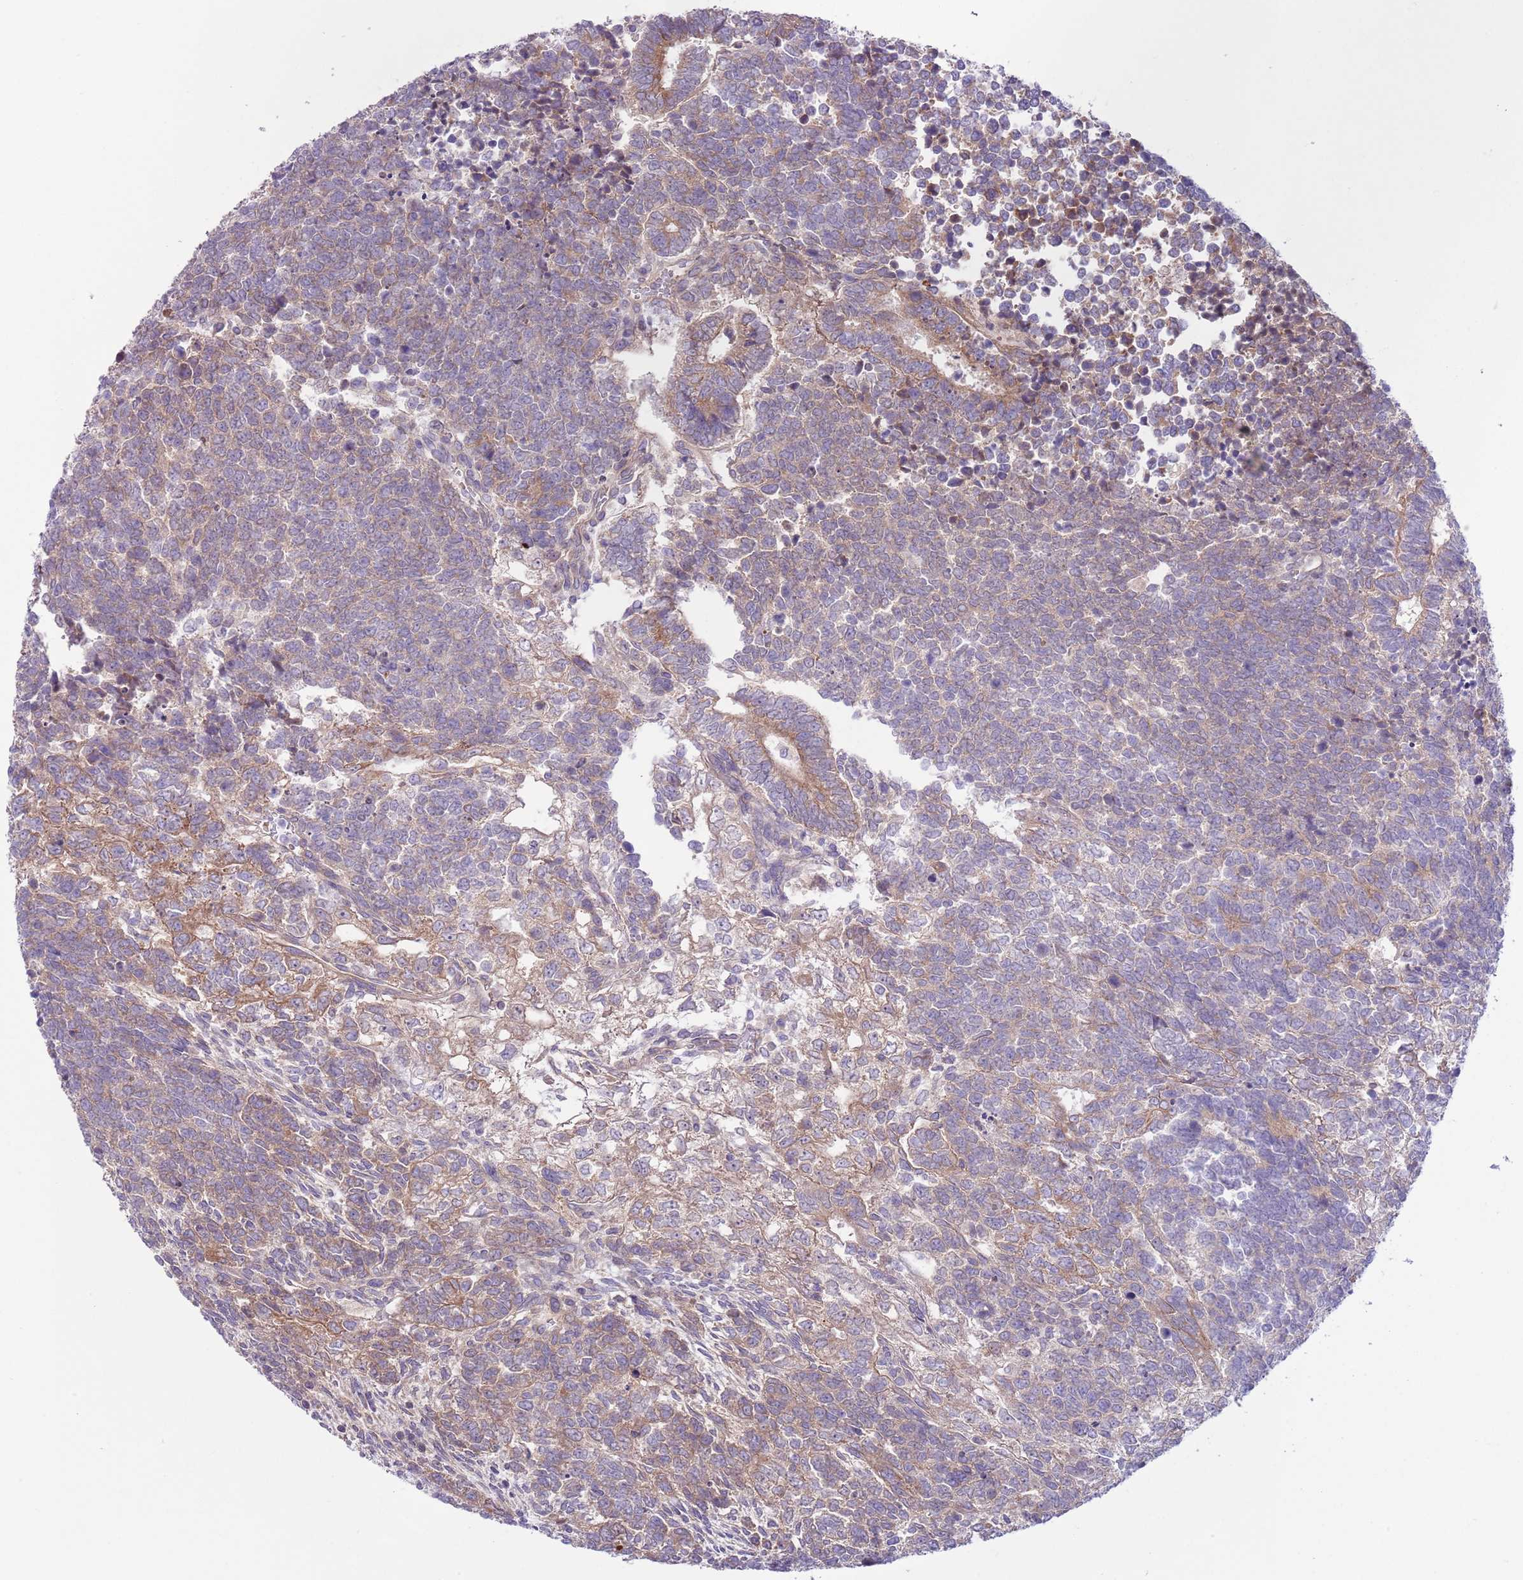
{"staining": {"intensity": "moderate", "quantity": "<25%", "location": "cytoplasmic/membranous"}, "tissue": "testis cancer", "cell_type": "Tumor cells", "image_type": "cancer", "snomed": [{"axis": "morphology", "description": "Carcinoma, Embryonal, NOS"}, {"axis": "topography", "description": "Testis"}], "caption": "Protein expression analysis of human testis cancer (embryonal carcinoma) reveals moderate cytoplasmic/membranous staining in about <25% of tumor cells.", "gene": "CFH", "patient": {"sex": "male", "age": 23}}